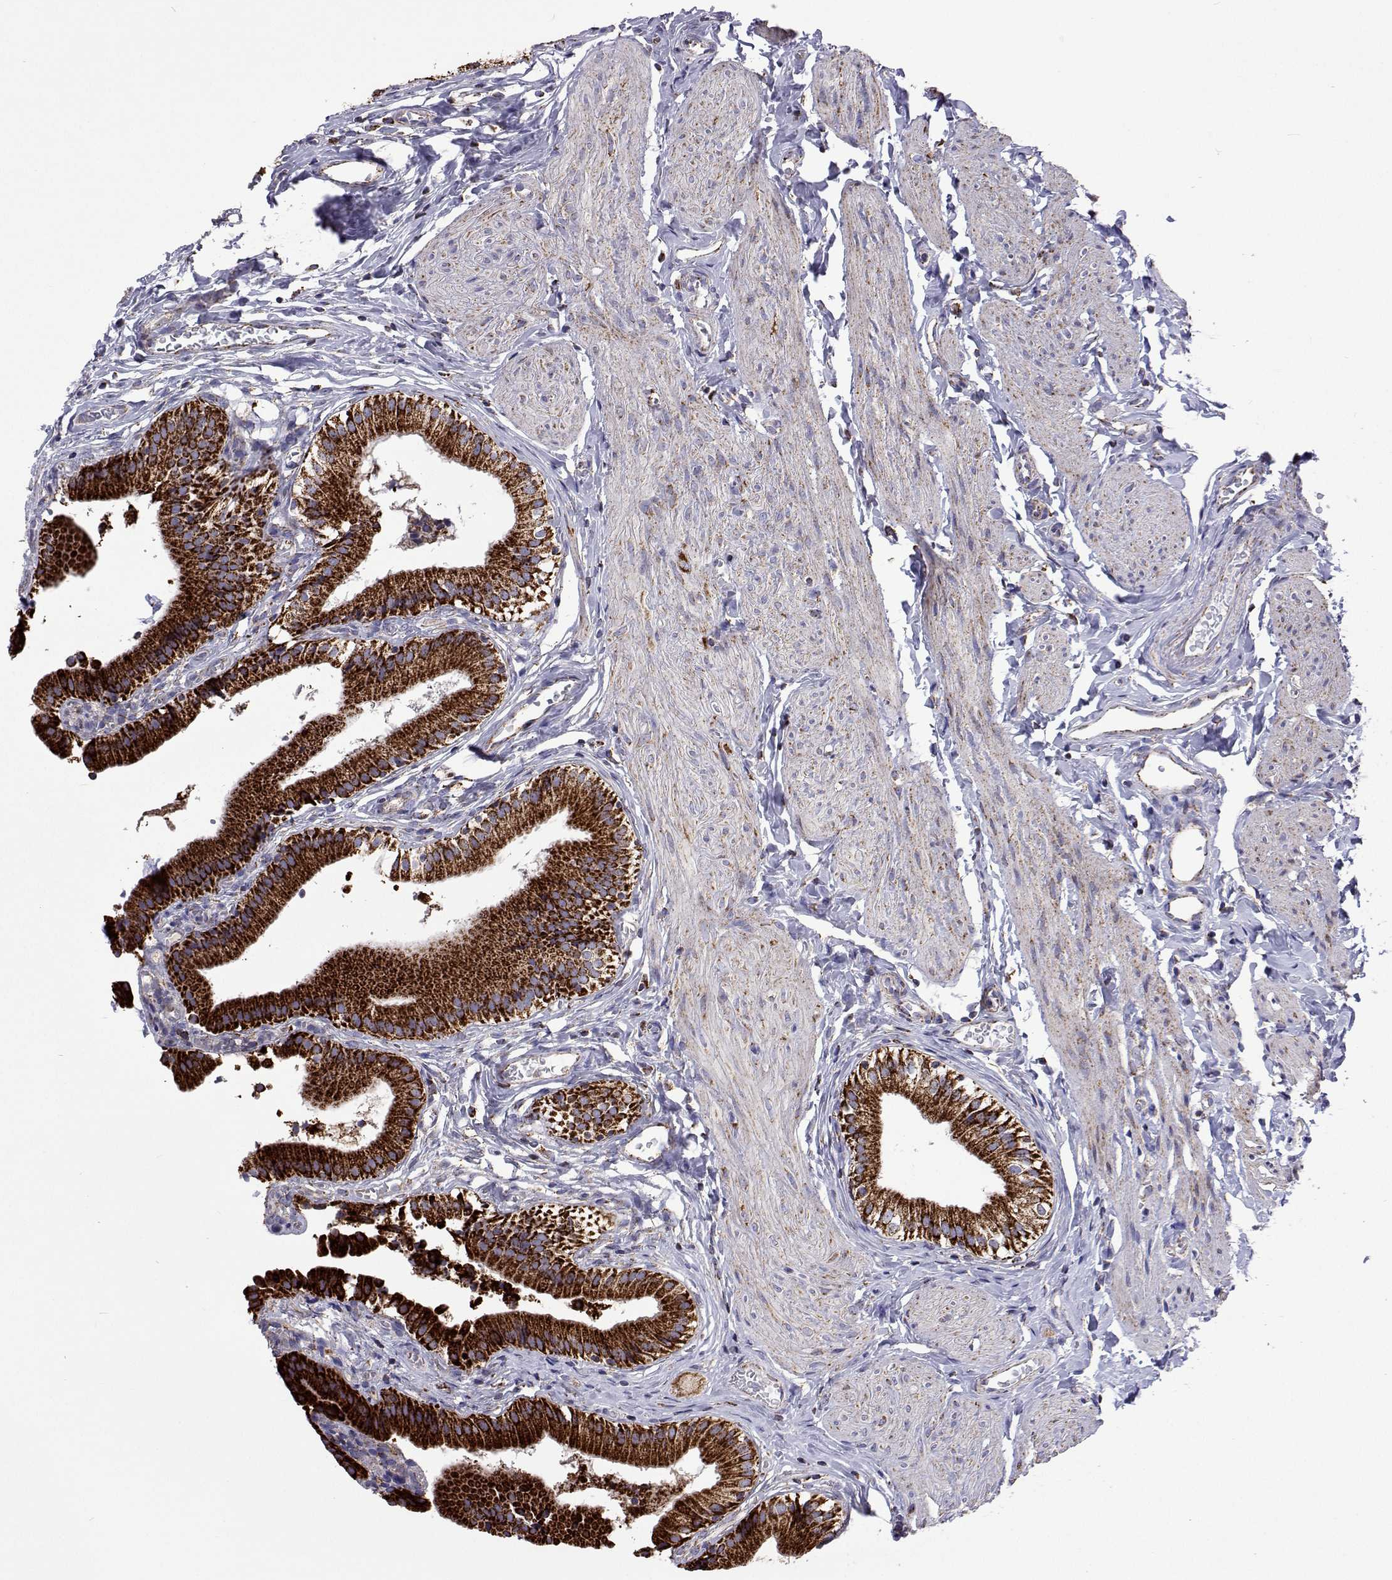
{"staining": {"intensity": "strong", "quantity": ">75%", "location": "cytoplasmic/membranous"}, "tissue": "gallbladder", "cell_type": "Glandular cells", "image_type": "normal", "snomed": [{"axis": "morphology", "description": "Normal tissue, NOS"}, {"axis": "topography", "description": "Gallbladder"}], "caption": "Gallbladder stained with DAB immunohistochemistry (IHC) shows high levels of strong cytoplasmic/membranous positivity in about >75% of glandular cells.", "gene": "MCCC2", "patient": {"sex": "female", "age": 47}}